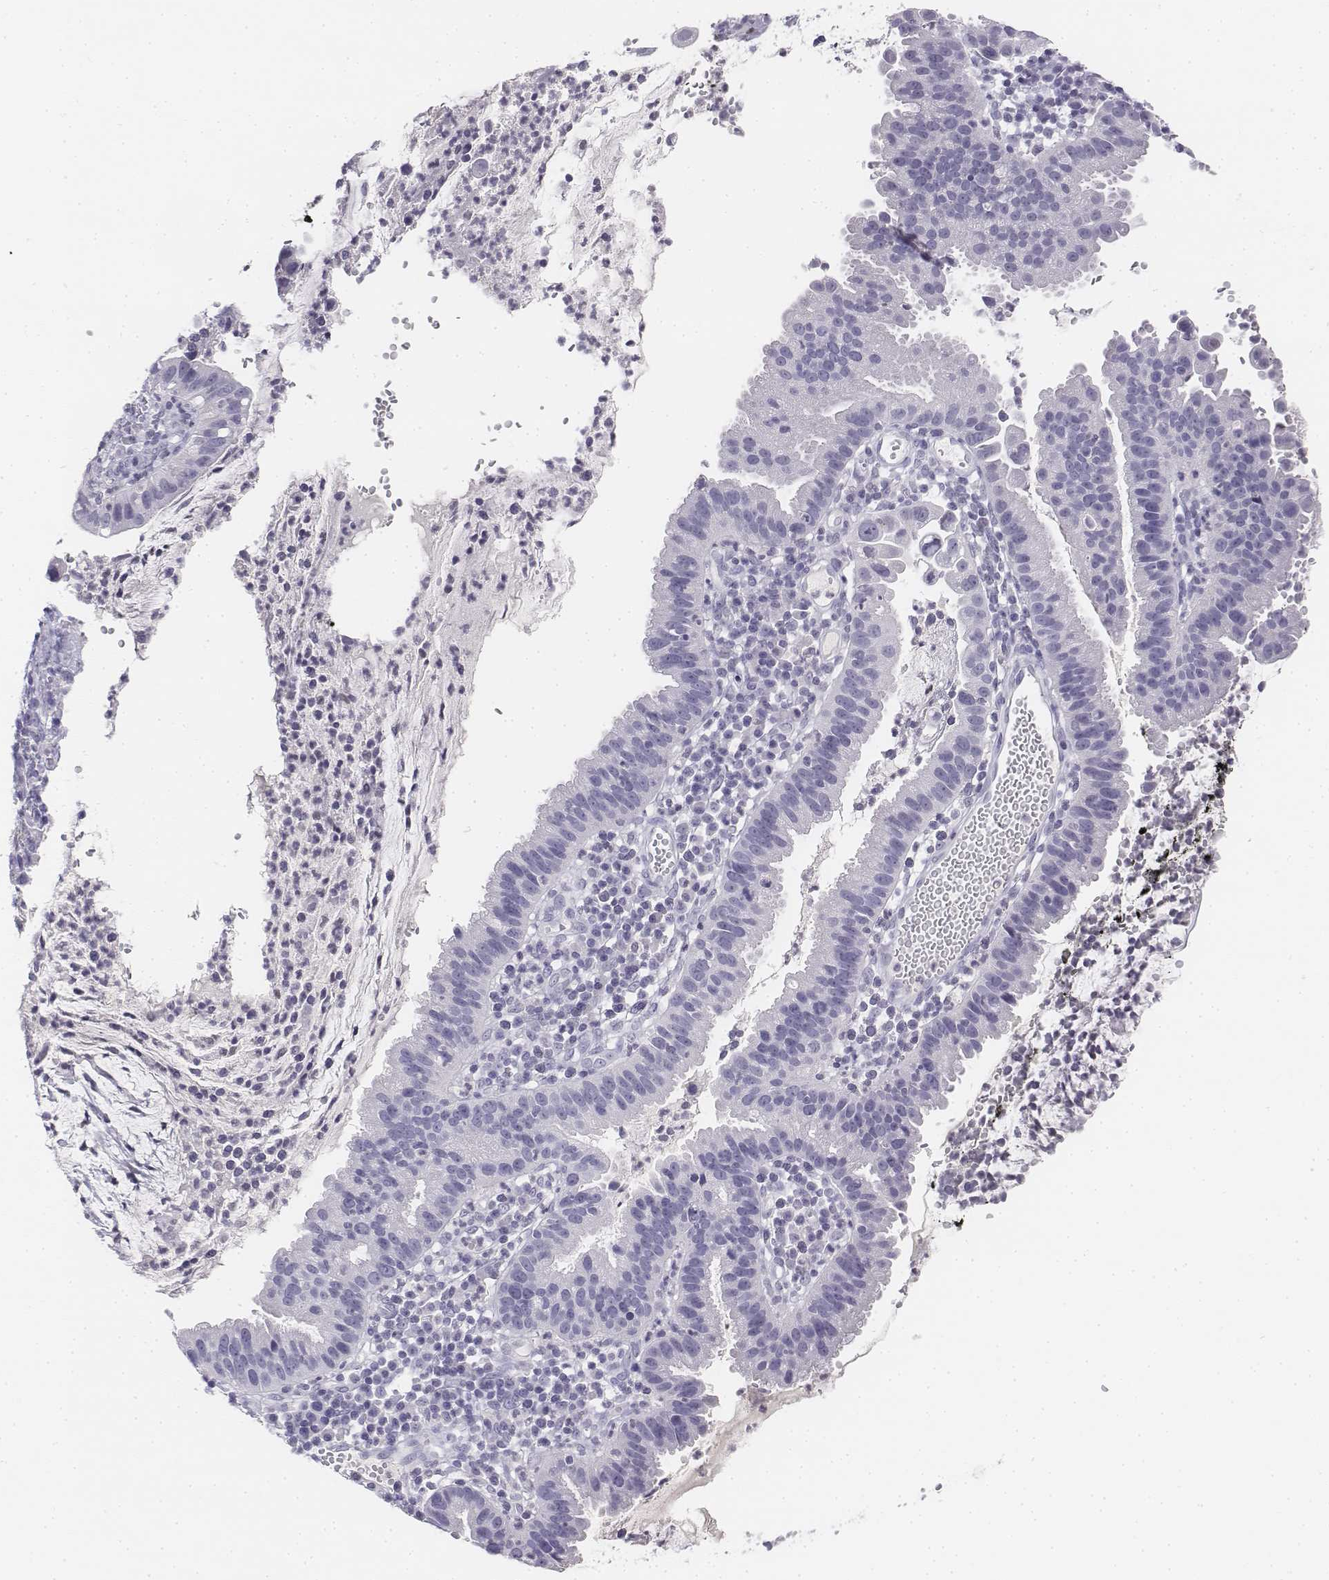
{"staining": {"intensity": "negative", "quantity": "none", "location": "none"}, "tissue": "cervical cancer", "cell_type": "Tumor cells", "image_type": "cancer", "snomed": [{"axis": "morphology", "description": "Adenocarcinoma, NOS"}, {"axis": "topography", "description": "Cervix"}], "caption": "The histopathology image exhibits no staining of tumor cells in cervical cancer (adenocarcinoma).", "gene": "UCN2", "patient": {"sex": "female", "age": 34}}